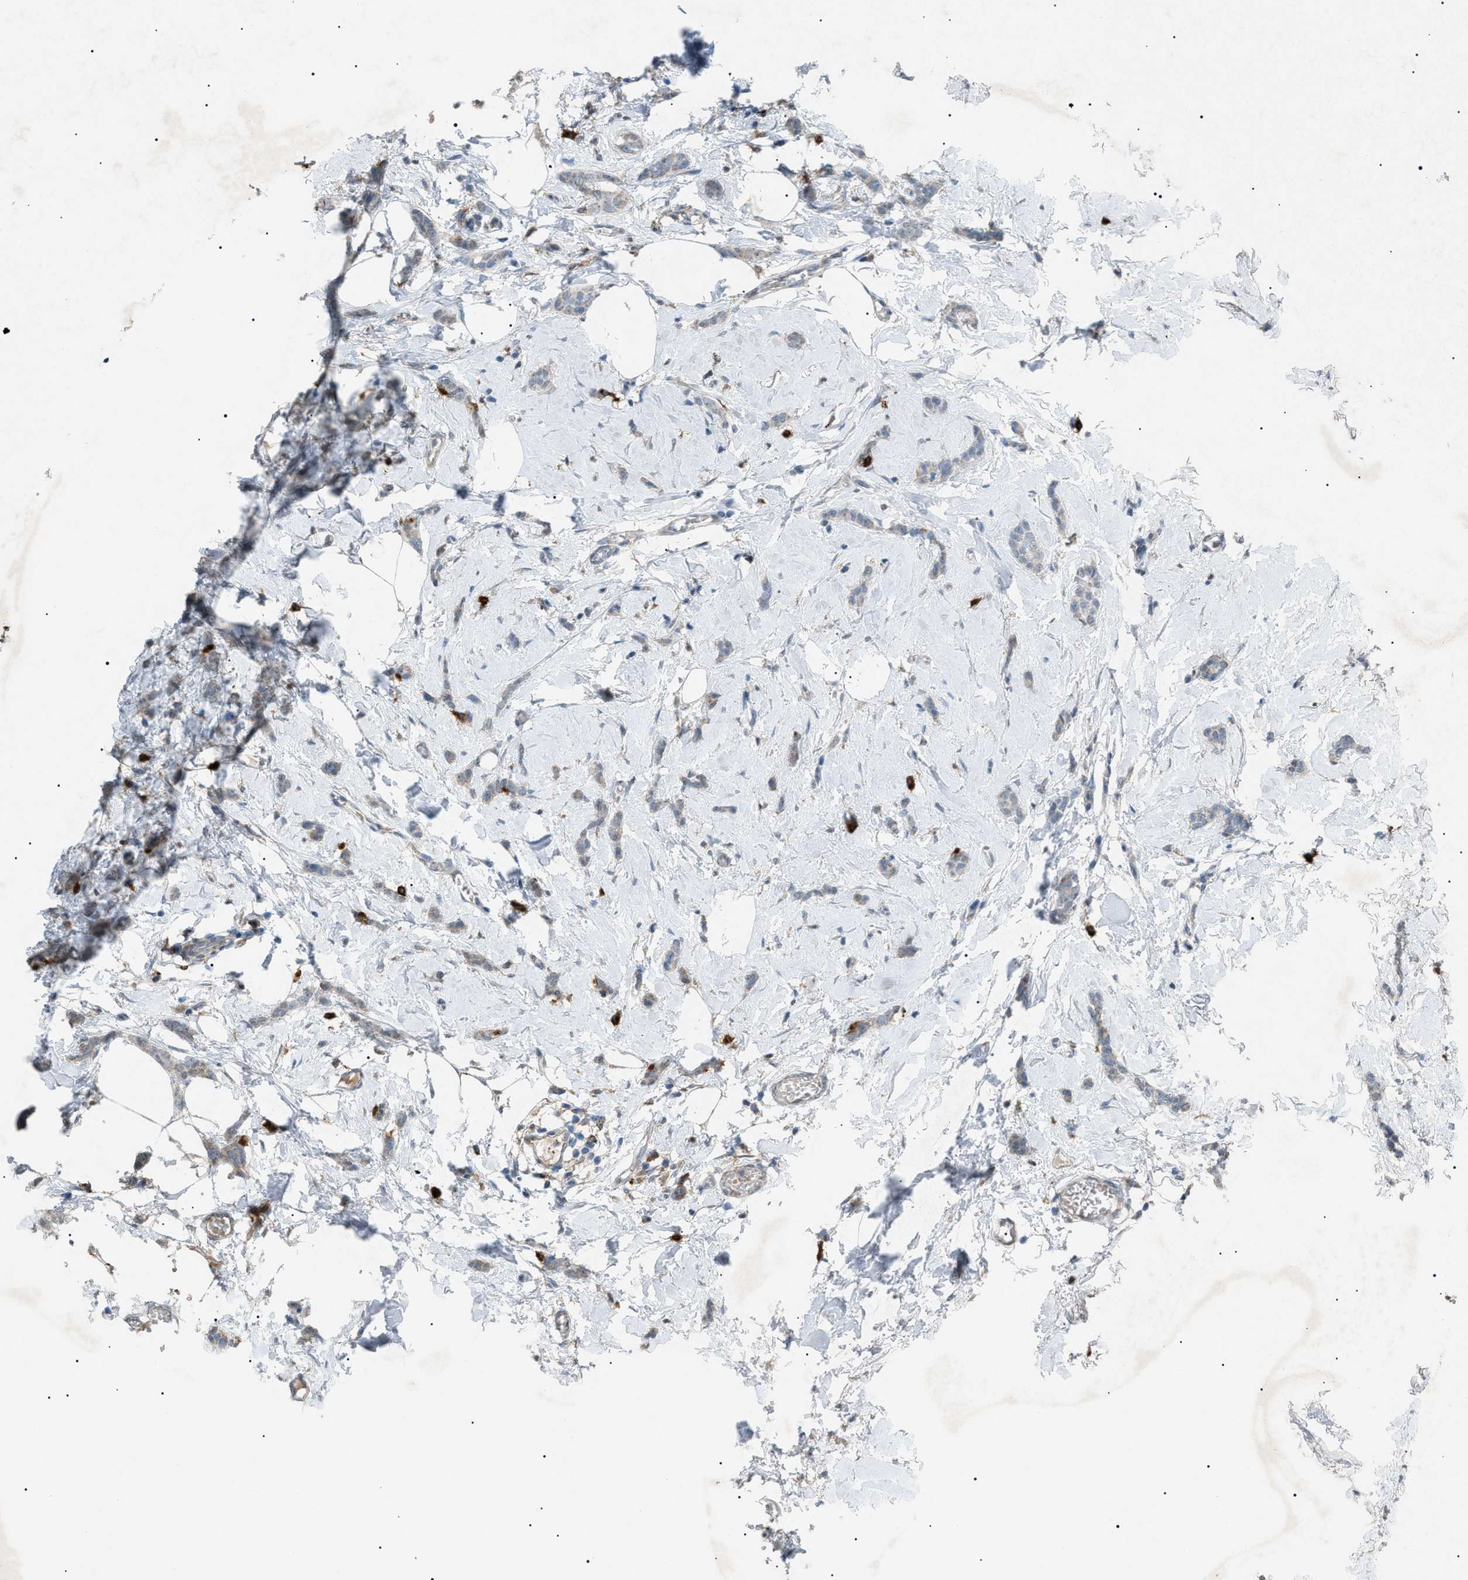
{"staining": {"intensity": "negative", "quantity": "none", "location": "none"}, "tissue": "breast cancer", "cell_type": "Tumor cells", "image_type": "cancer", "snomed": [{"axis": "morphology", "description": "Lobular carcinoma"}, {"axis": "topography", "description": "Skin"}, {"axis": "topography", "description": "Breast"}], "caption": "DAB (3,3'-diaminobenzidine) immunohistochemical staining of breast cancer (lobular carcinoma) demonstrates no significant expression in tumor cells.", "gene": "BTK", "patient": {"sex": "female", "age": 46}}